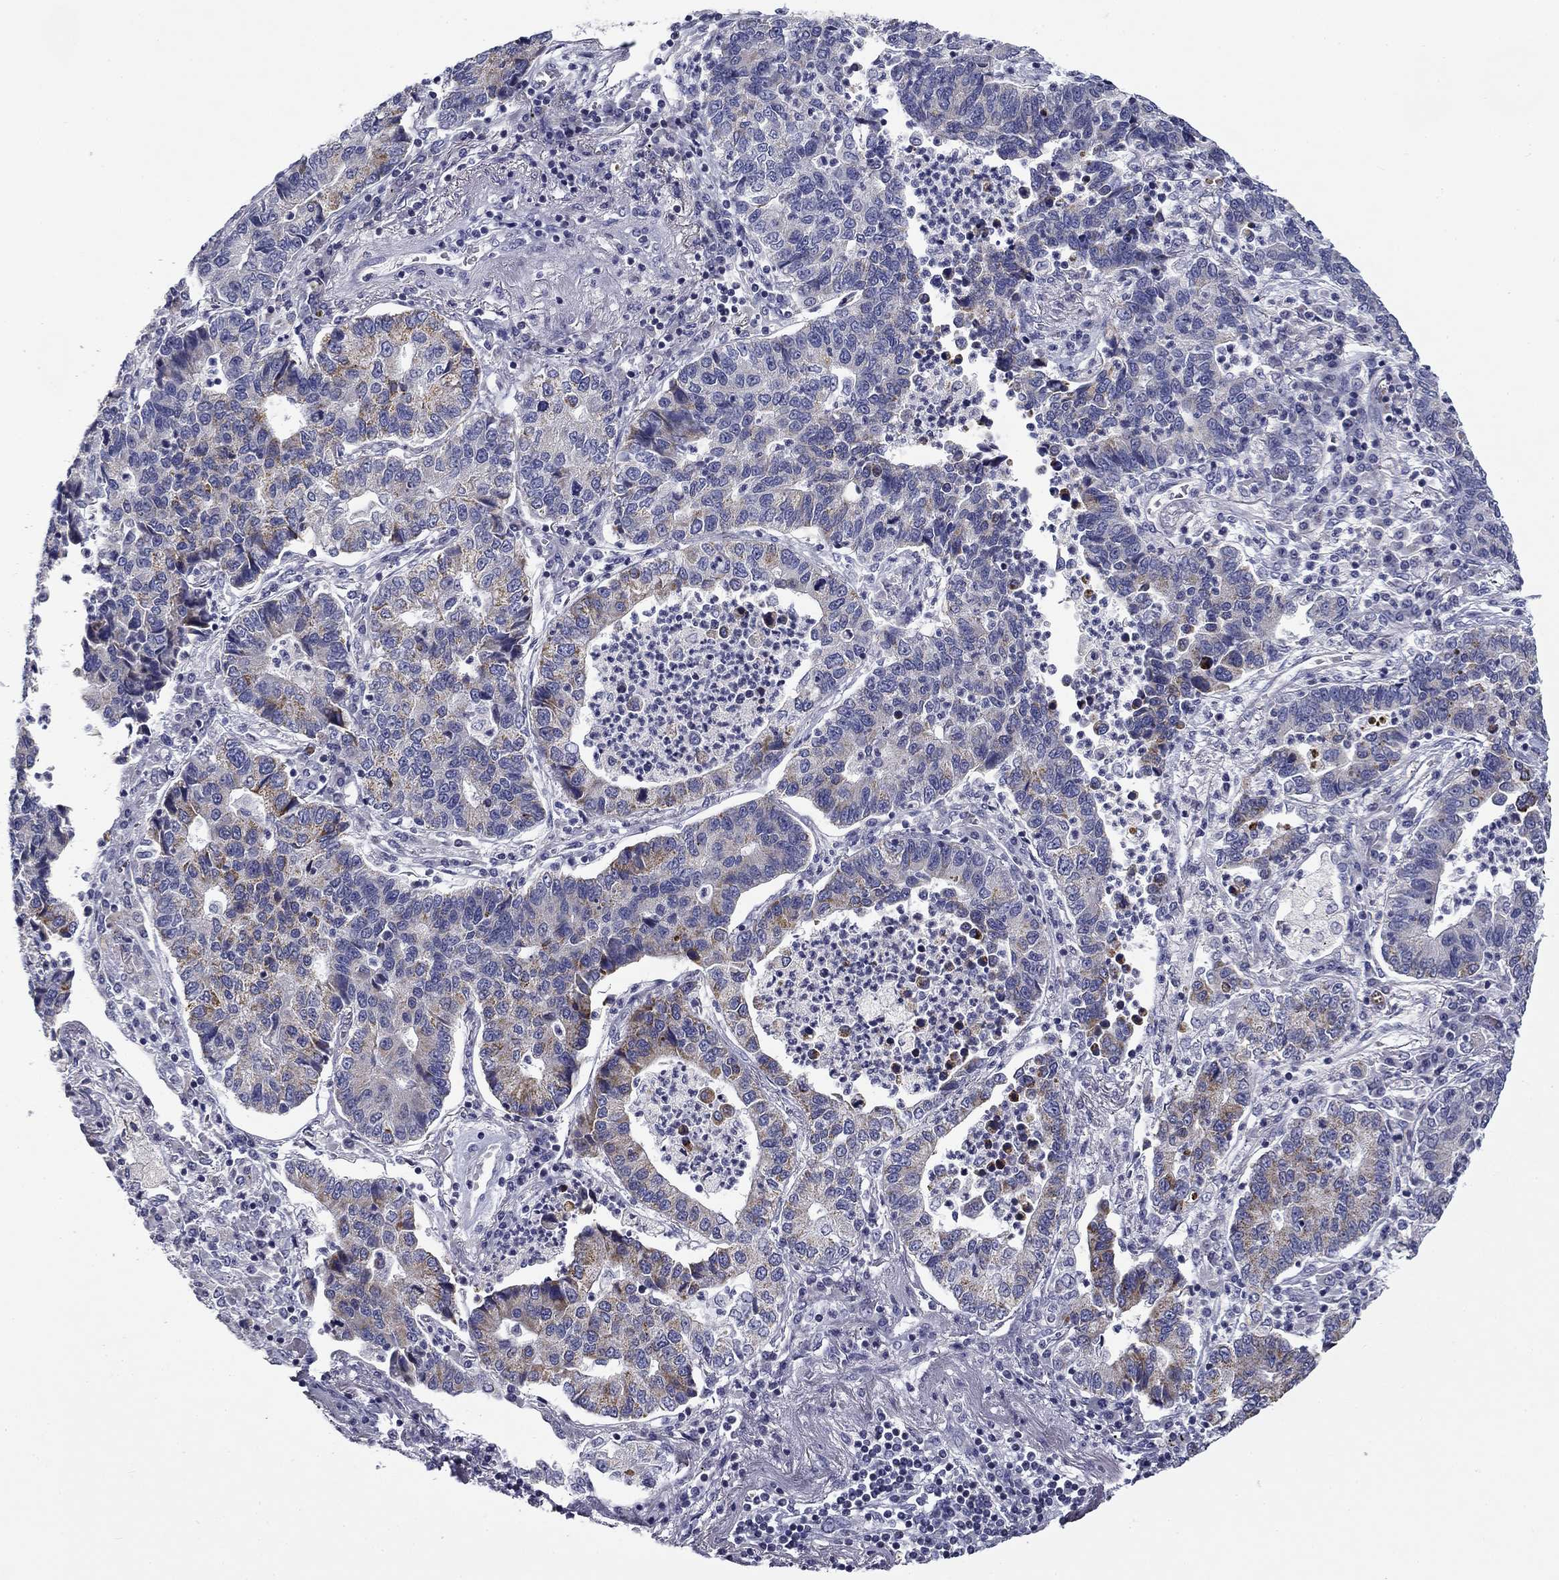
{"staining": {"intensity": "moderate", "quantity": "<25%", "location": "cytoplasmic/membranous"}, "tissue": "lung cancer", "cell_type": "Tumor cells", "image_type": "cancer", "snomed": [{"axis": "morphology", "description": "Adenocarcinoma, NOS"}, {"axis": "topography", "description": "Lung"}], "caption": "DAB (3,3'-diaminobenzidine) immunohistochemical staining of lung cancer reveals moderate cytoplasmic/membranous protein expression in about <25% of tumor cells.", "gene": "SPATA7", "patient": {"sex": "female", "age": 57}}